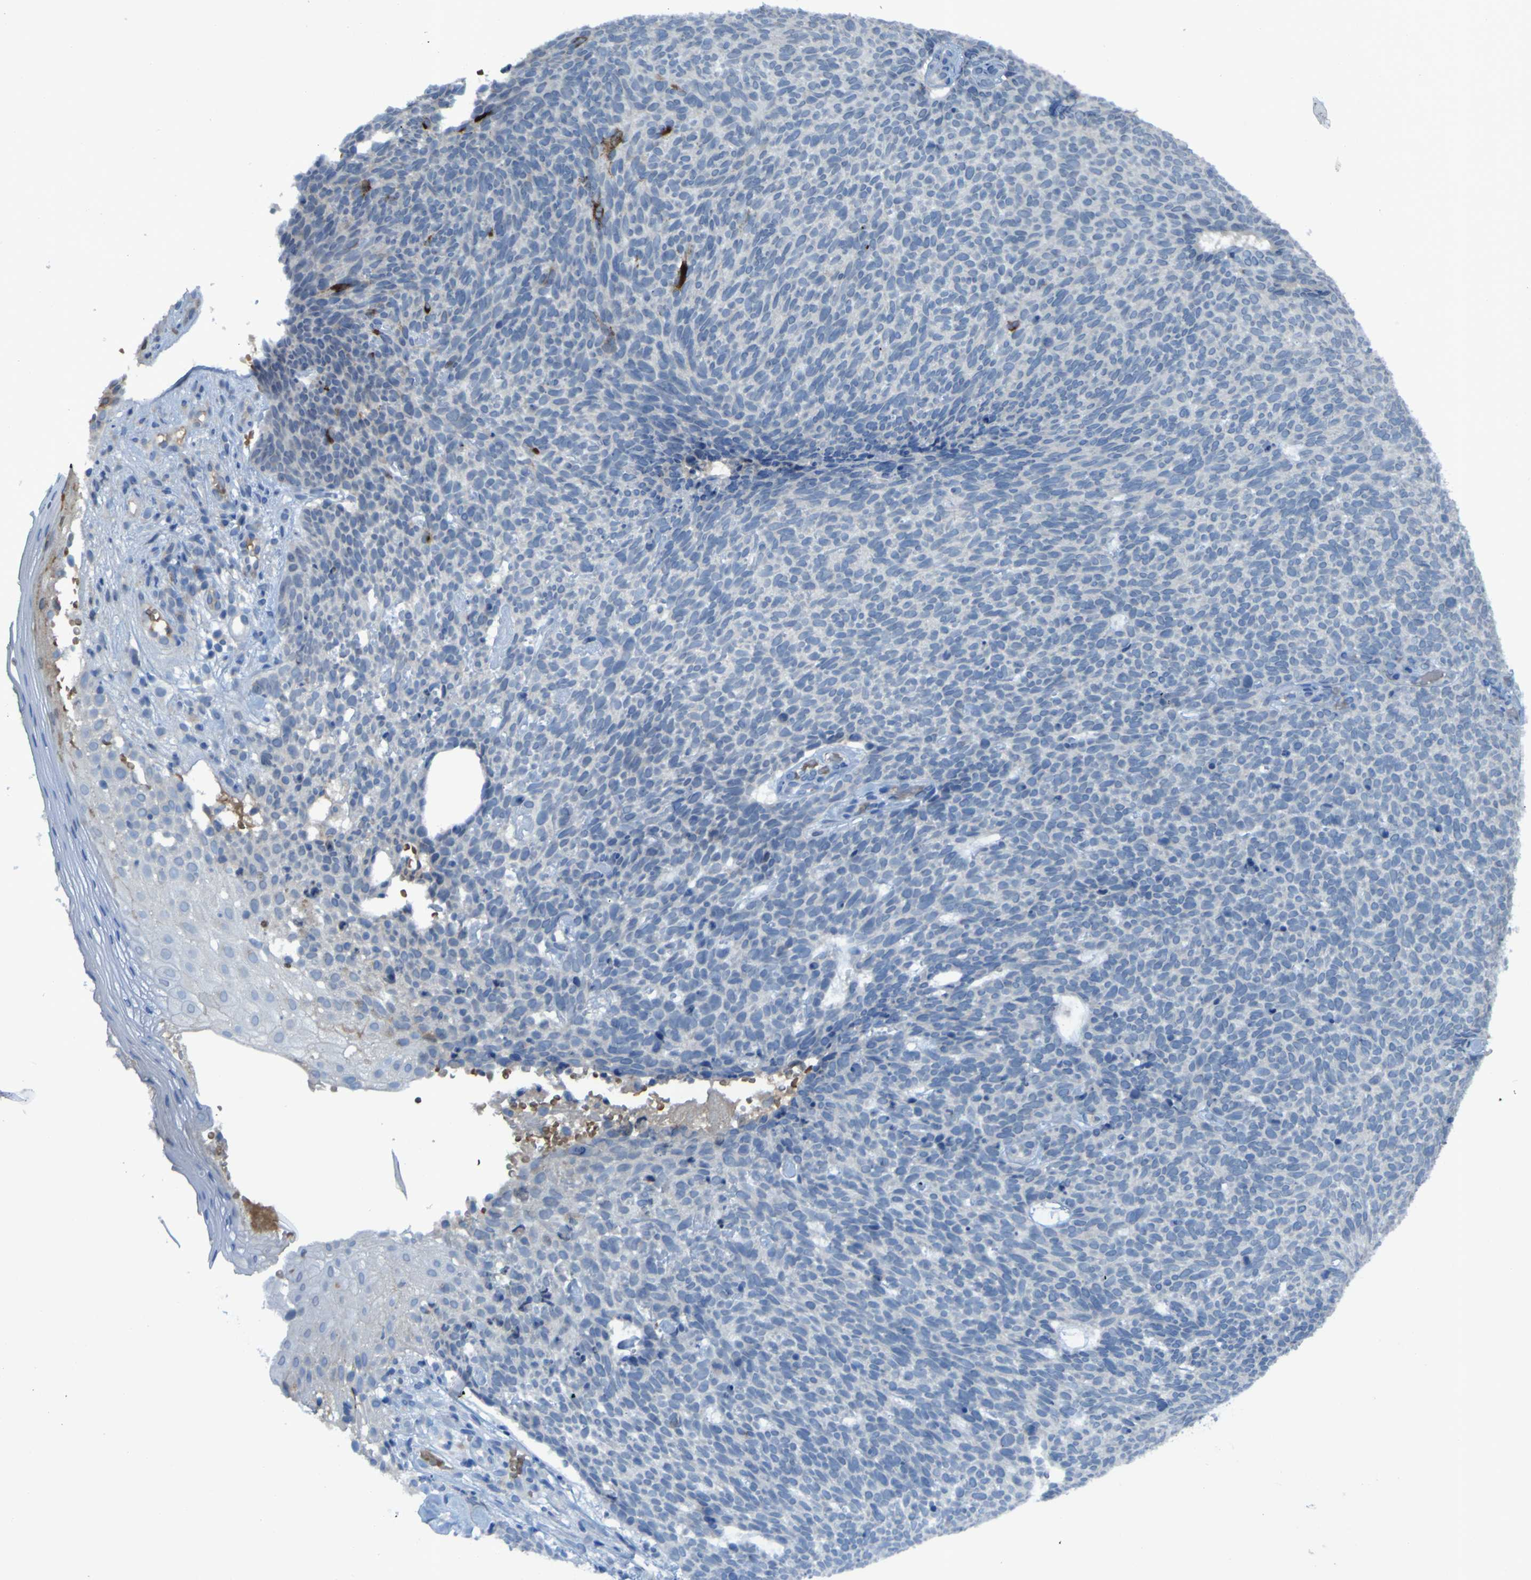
{"staining": {"intensity": "negative", "quantity": "none", "location": "none"}, "tissue": "skin cancer", "cell_type": "Tumor cells", "image_type": "cancer", "snomed": [{"axis": "morphology", "description": "Basal cell carcinoma"}, {"axis": "topography", "description": "Skin"}], "caption": "IHC image of skin cancer stained for a protein (brown), which displays no expression in tumor cells.", "gene": "SGK2", "patient": {"sex": "female", "age": 84}}